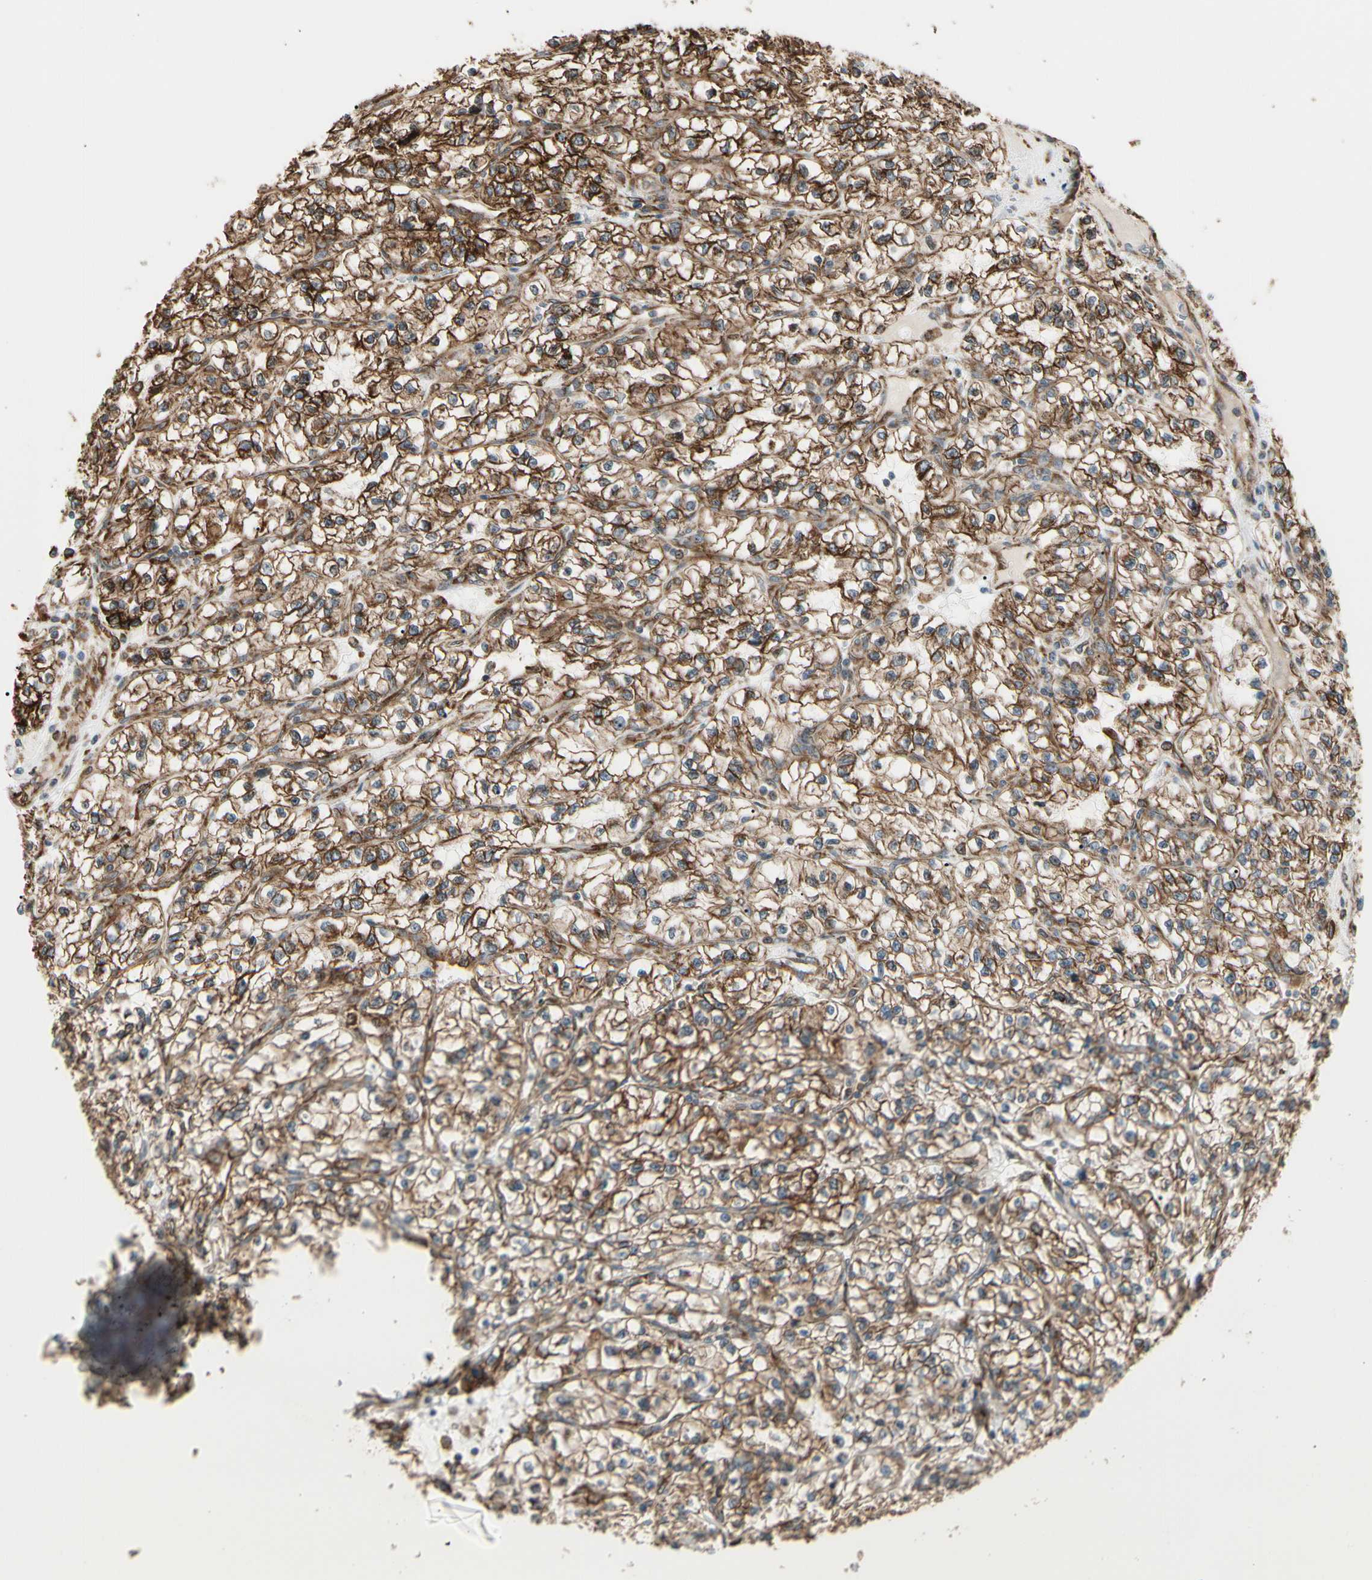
{"staining": {"intensity": "strong", "quantity": ">75%", "location": "cytoplasmic/membranous"}, "tissue": "renal cancer", "cell_type": "Tumor cells", "image_type": "cancer", "snomed": [{"axis": "morphology", "description": "Adenocarcinoma, NOS"}, {"axis": "topography", "description": "Kidney"}], "caption": "This histopathology image exhibits immunohistochemistry (IHC) staining of human renal adenocarcinoma, with high strong cytoplasmic/membranous positivity in about >75% of tumor cells.", "gene": "HSP90B1", "patient": {"sex": "female", "age": 57}}